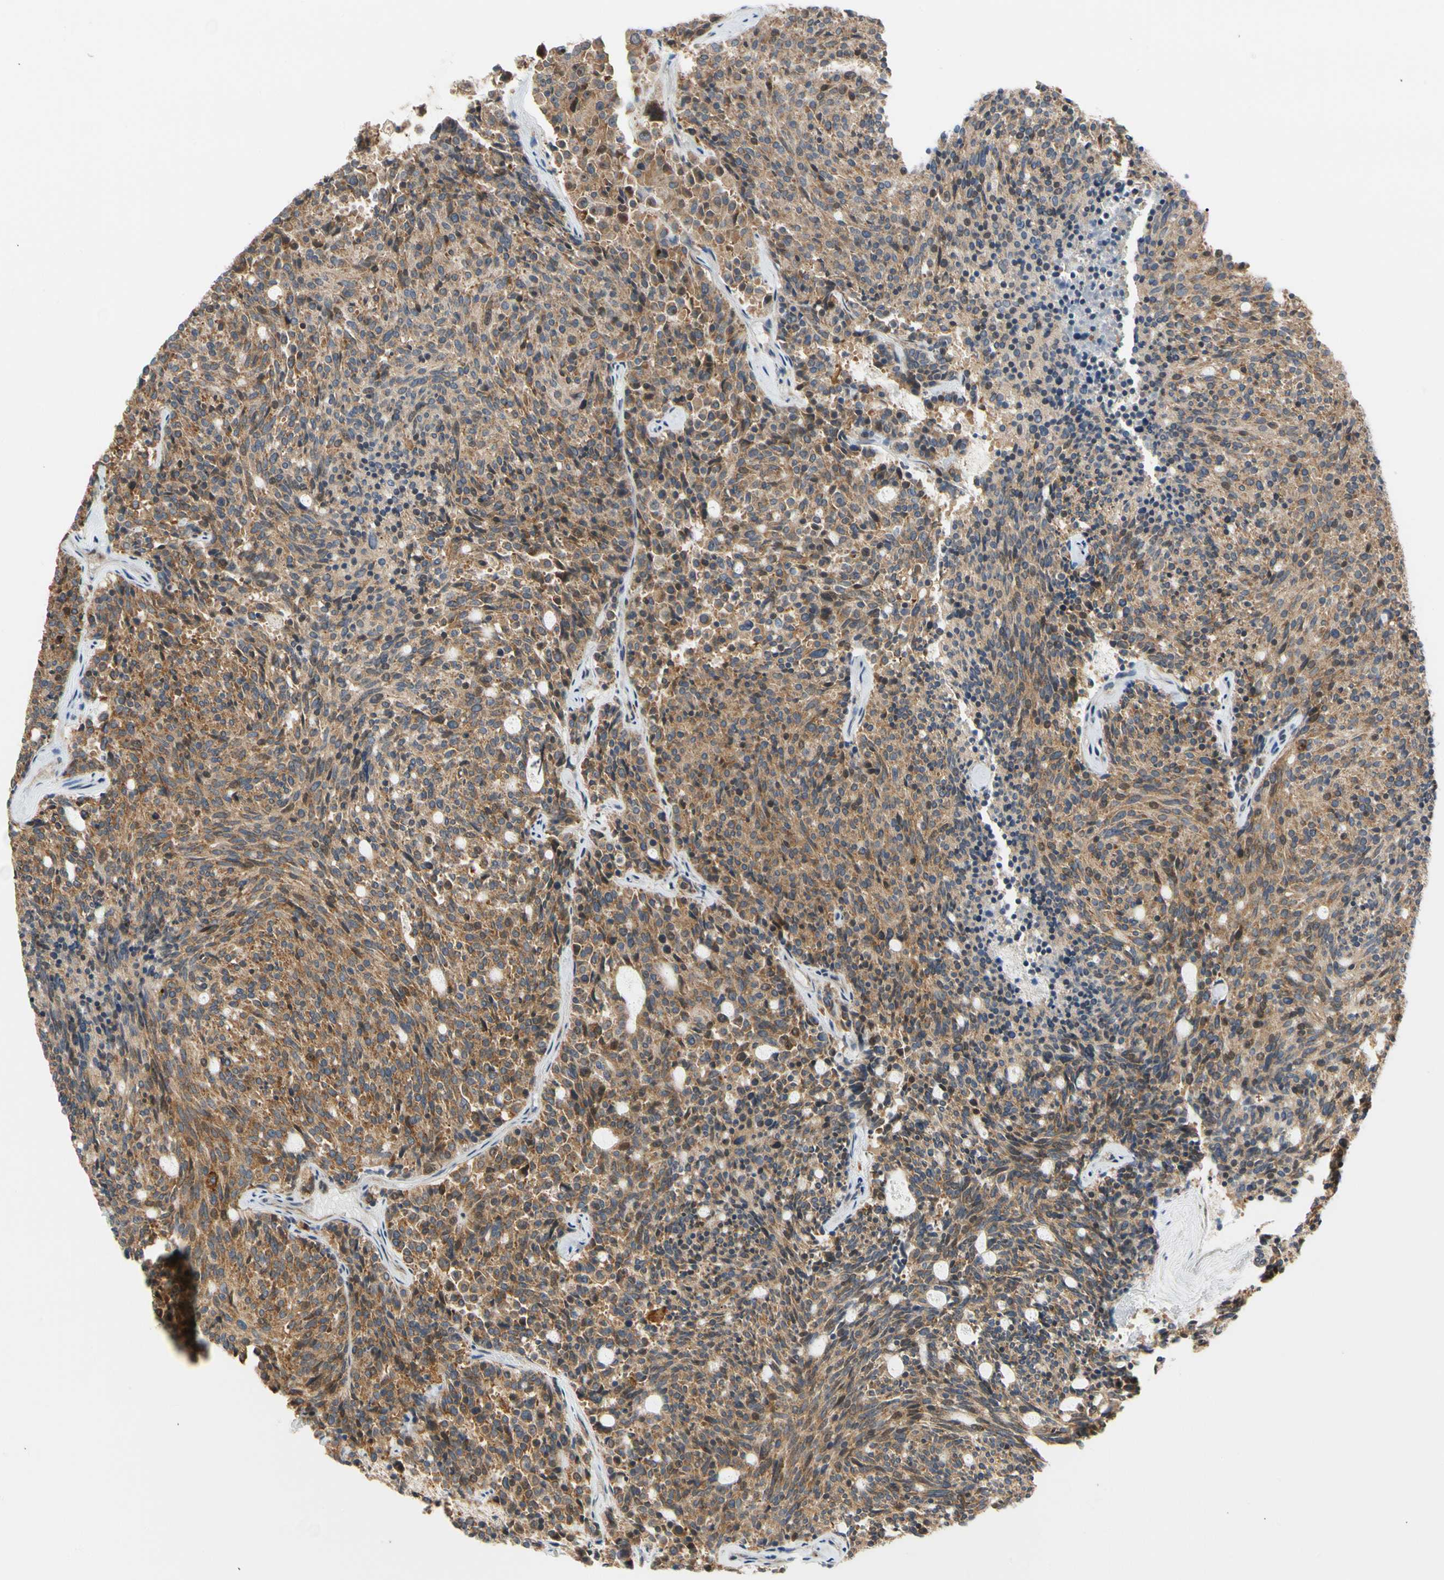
{"staining": {"intensity": "moderate", "quantity": ">75%", "location": "cytoplasmic/membranous"}, "tissue": "carcinoid", "cell_type": "Tumor cells", "image_type": "cancer", "snomed": [{"axis": "morphology", "description": "Carcinoid, malignant, NOS"}, {"axis": "topography", "description": "Pancreas"}], "caption": "Malignant carcinoid stained with a protein marker exhibits moderate staining in tumor cells.", "gene": "ANKHD1", "patient": {"sex": "female", "age": 54}}